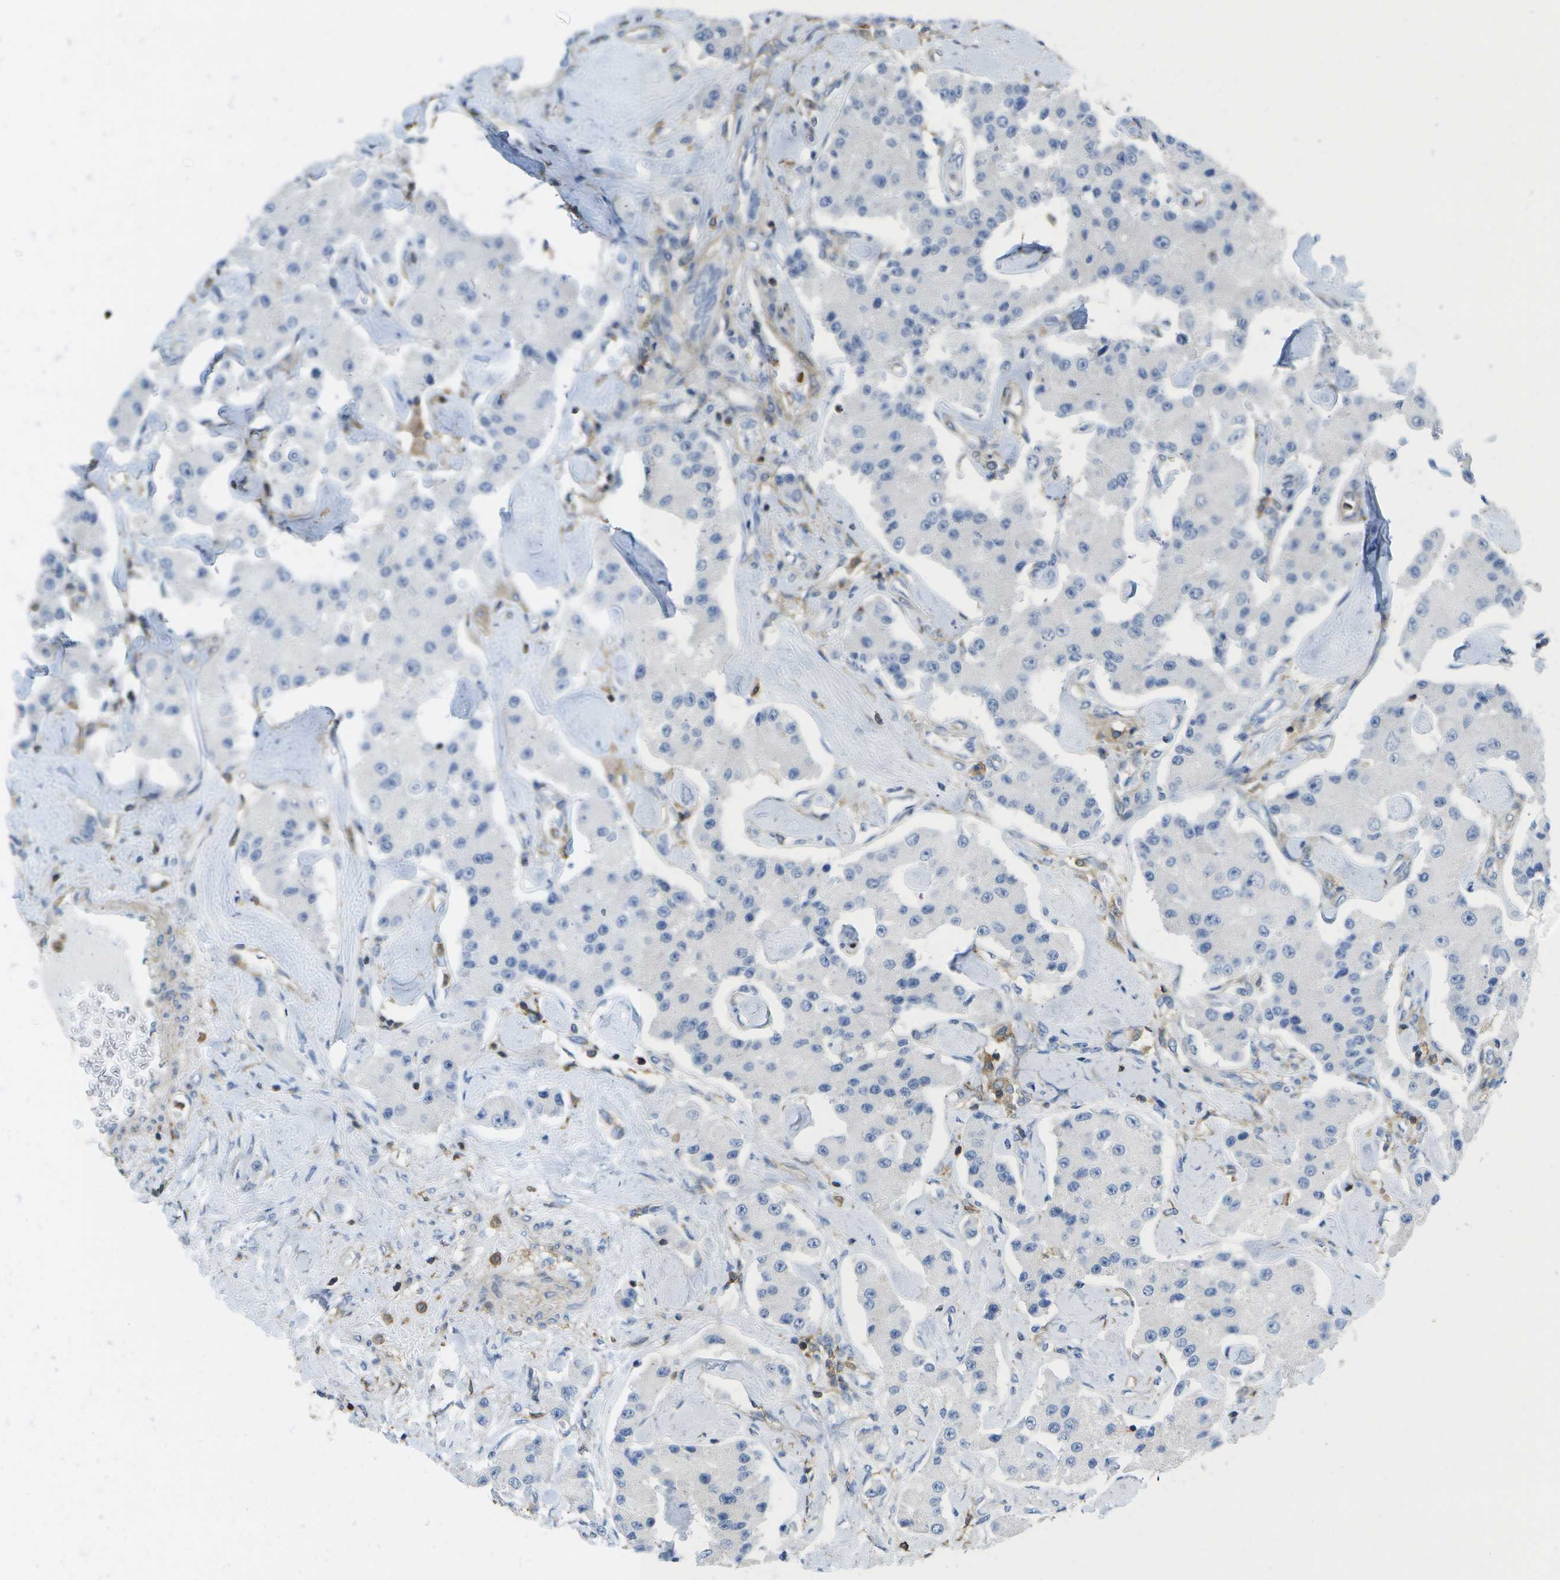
{"staining": {"intensity": "negative", "quantity": "none", "location": "none"}, "tissue": "carcinoid", "cell_type": "Tumor cells", "image_type": "cancer", "snomed": [{"axis": "morphology", "description": "Carcinoid, malignant, NOS"}, {"axis": "topography", "description": "Pancreas"}], "caption": "Immunohistochemistry image of neoplastic tissue: carcinoid (malignant) stained with DAB exhibits no significant protein expression in tumor cells. The staining was performed using DAB (3,3'-diaminobenzidine) to visualize the protein expression in brown, while the nuclei were stained in blue with hematoxylin (Magnification: 20x).", "gene": "RCSD1", "patient": {"sex": "male", "age": 41}}